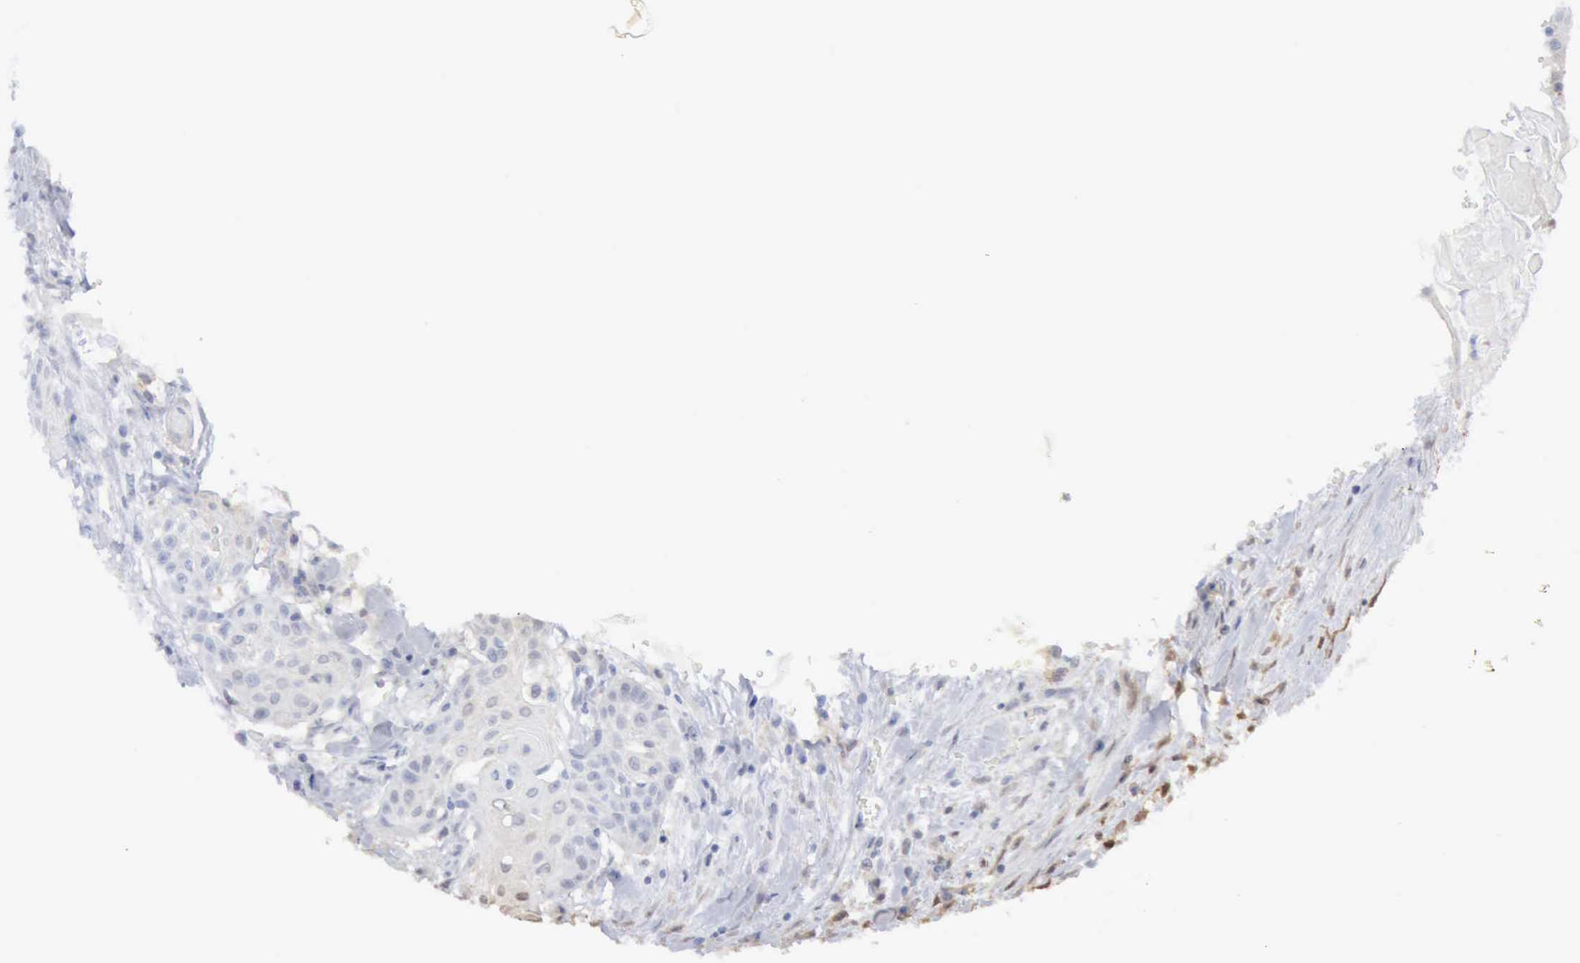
{"staining": {"intensity": "negative", "quantity": "none", "location": "none"}, "tissue": "head and neck cancer", "cell_type": "Tumor cells", "image_type": "cancer", "snomed": [{"axis": "morphology", "description": "Squamous cell carcinoma, NOS"}, {"axis": "morphology", "description": "Squamous cell carcinoma, metastatic, NOS"}, {"axis": "topography", "description": "Lymph node"}, {"axis": "topography", "description": "Salivary gland"}, {"axis": "topography", "description": "Head-Neck"}], "caption": "Protein analysis of squamous cell carcinoma (head and neck) shows no significant staining in tumor cells.", "gene": "STAT1", "patient": {"sex": "female", "age": 74}}